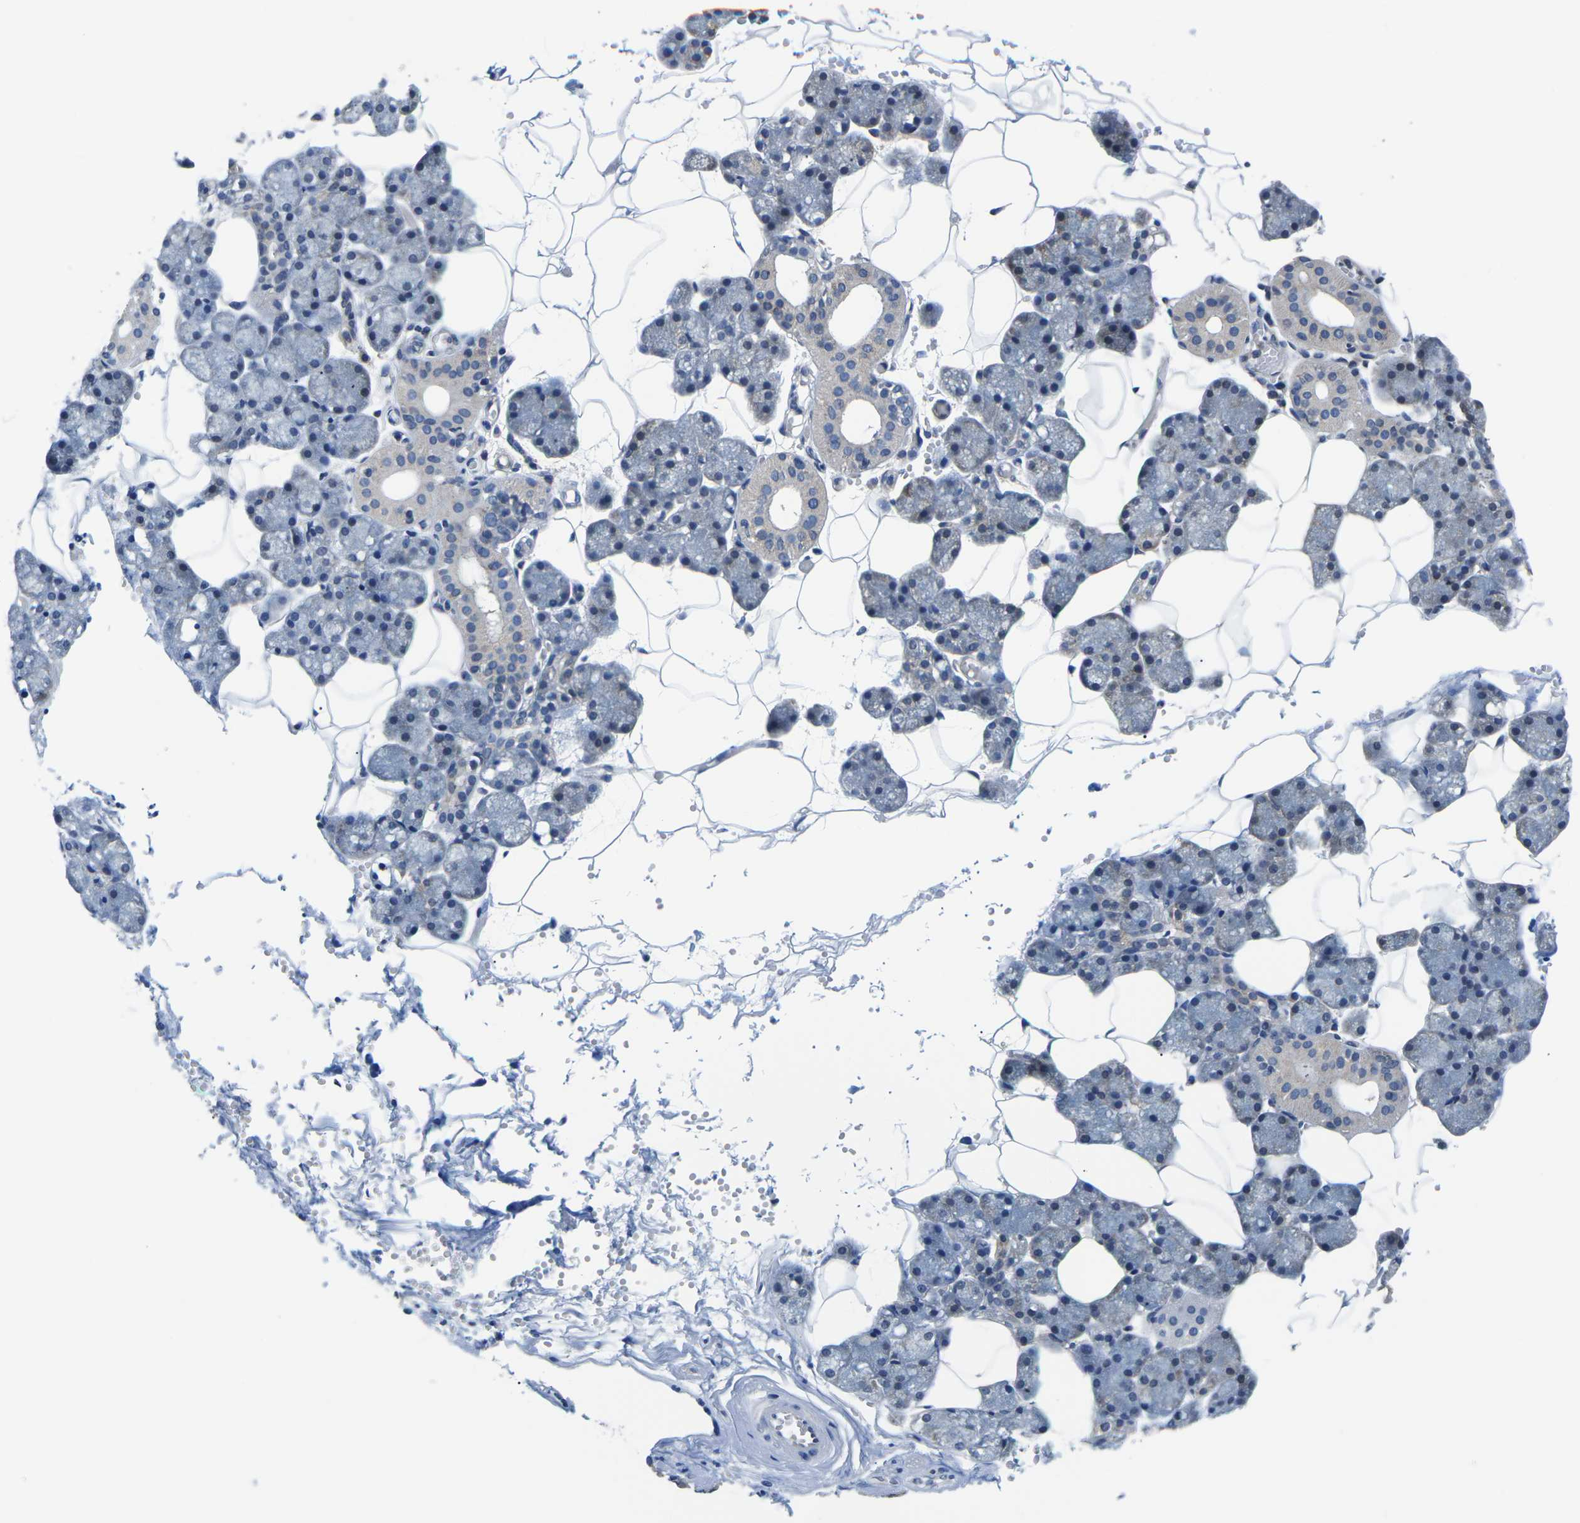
{"staining": {"intensity": "moderate", "quantity": "25%-75%", "location": "cytoplasmic/membranous"}, "tissue": "salivary gland", "cell_type": "Glandular cells", "image_type": "normal", "snomed": [{"axis": "morphology", "description": "Normal tissue, NOS"}, {"axis": "topography", "description": "Salivary gland"}], "caption": "Immunohistochemistry (IHC) (DAB) staining of benign salivary gland shows moderate cytoplasmic/membranous protein expression in about 25%-75% of glandular cells. (DAB (3,3'-diaminobenzidine) IHC, brown staining for protein, blue staining for nuclei).", "gene": "GSK3B", "patient": {"sex": "male", "age": 62}}